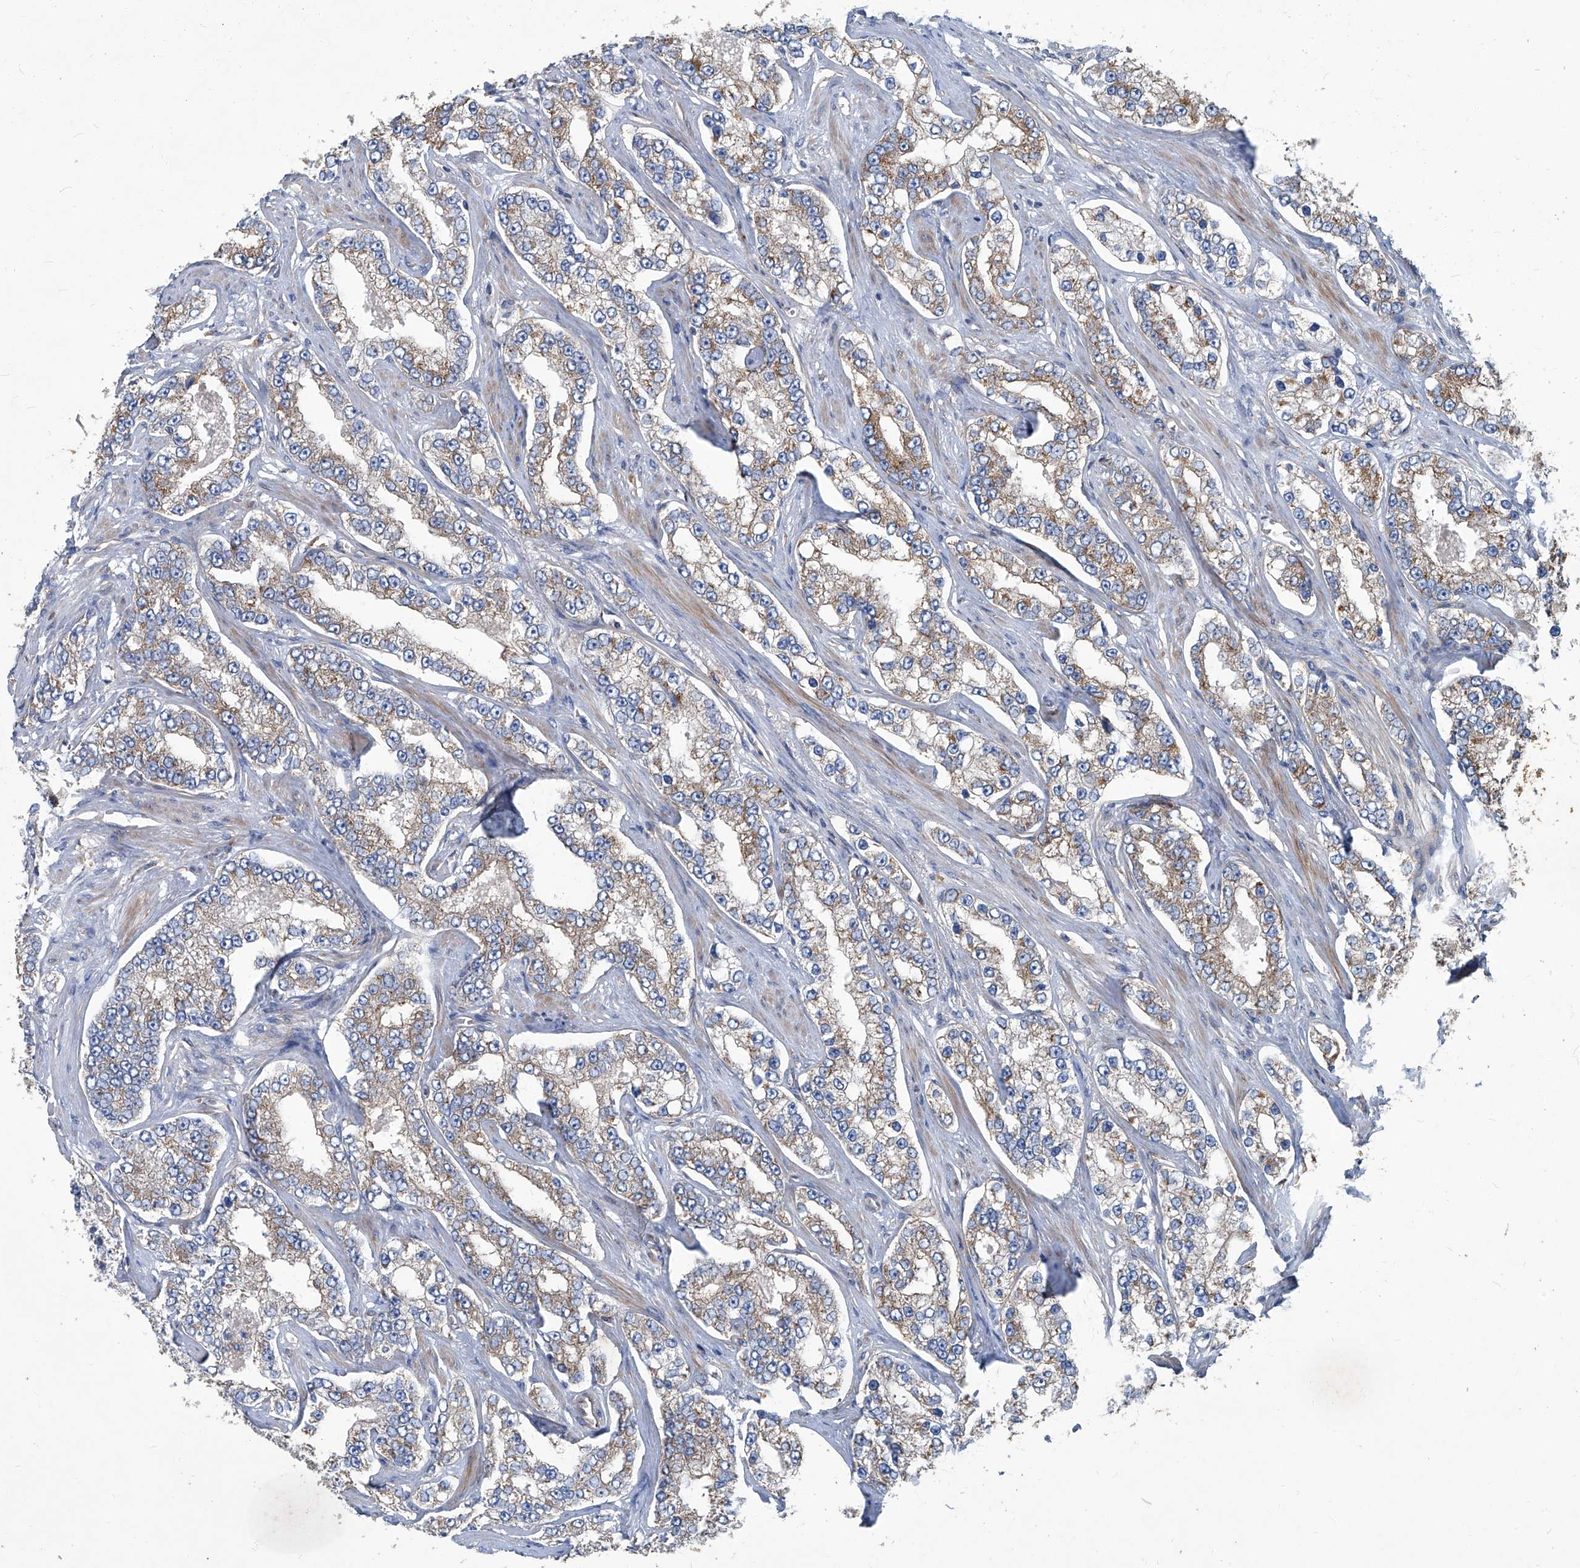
{"staining": {"intensity": "weak", "quantity": ">75%", "location": "cytoplasmic/membranous"}, "tissue": "prostate cancer", "cell_type": "Tumor cells", "image_type": "cancer", "snomed": [{"axis": "morphology", "description": "Normal tissue, NOS"}, {"axis": "morphology", "description": "Adenocarcinoma, High grade"}, {"axis": "topography", "description": "Prostate"}], "caption": "There is low levels of weak cytoplasmic/membranous staining in tumor cells of prostate cancer (adenocarcinoma (high-grade)), as demonstrated by immunohistochemical staining (brown color).", "gene": "PIGH", "patient": {"sex": "male", "age": 83}}